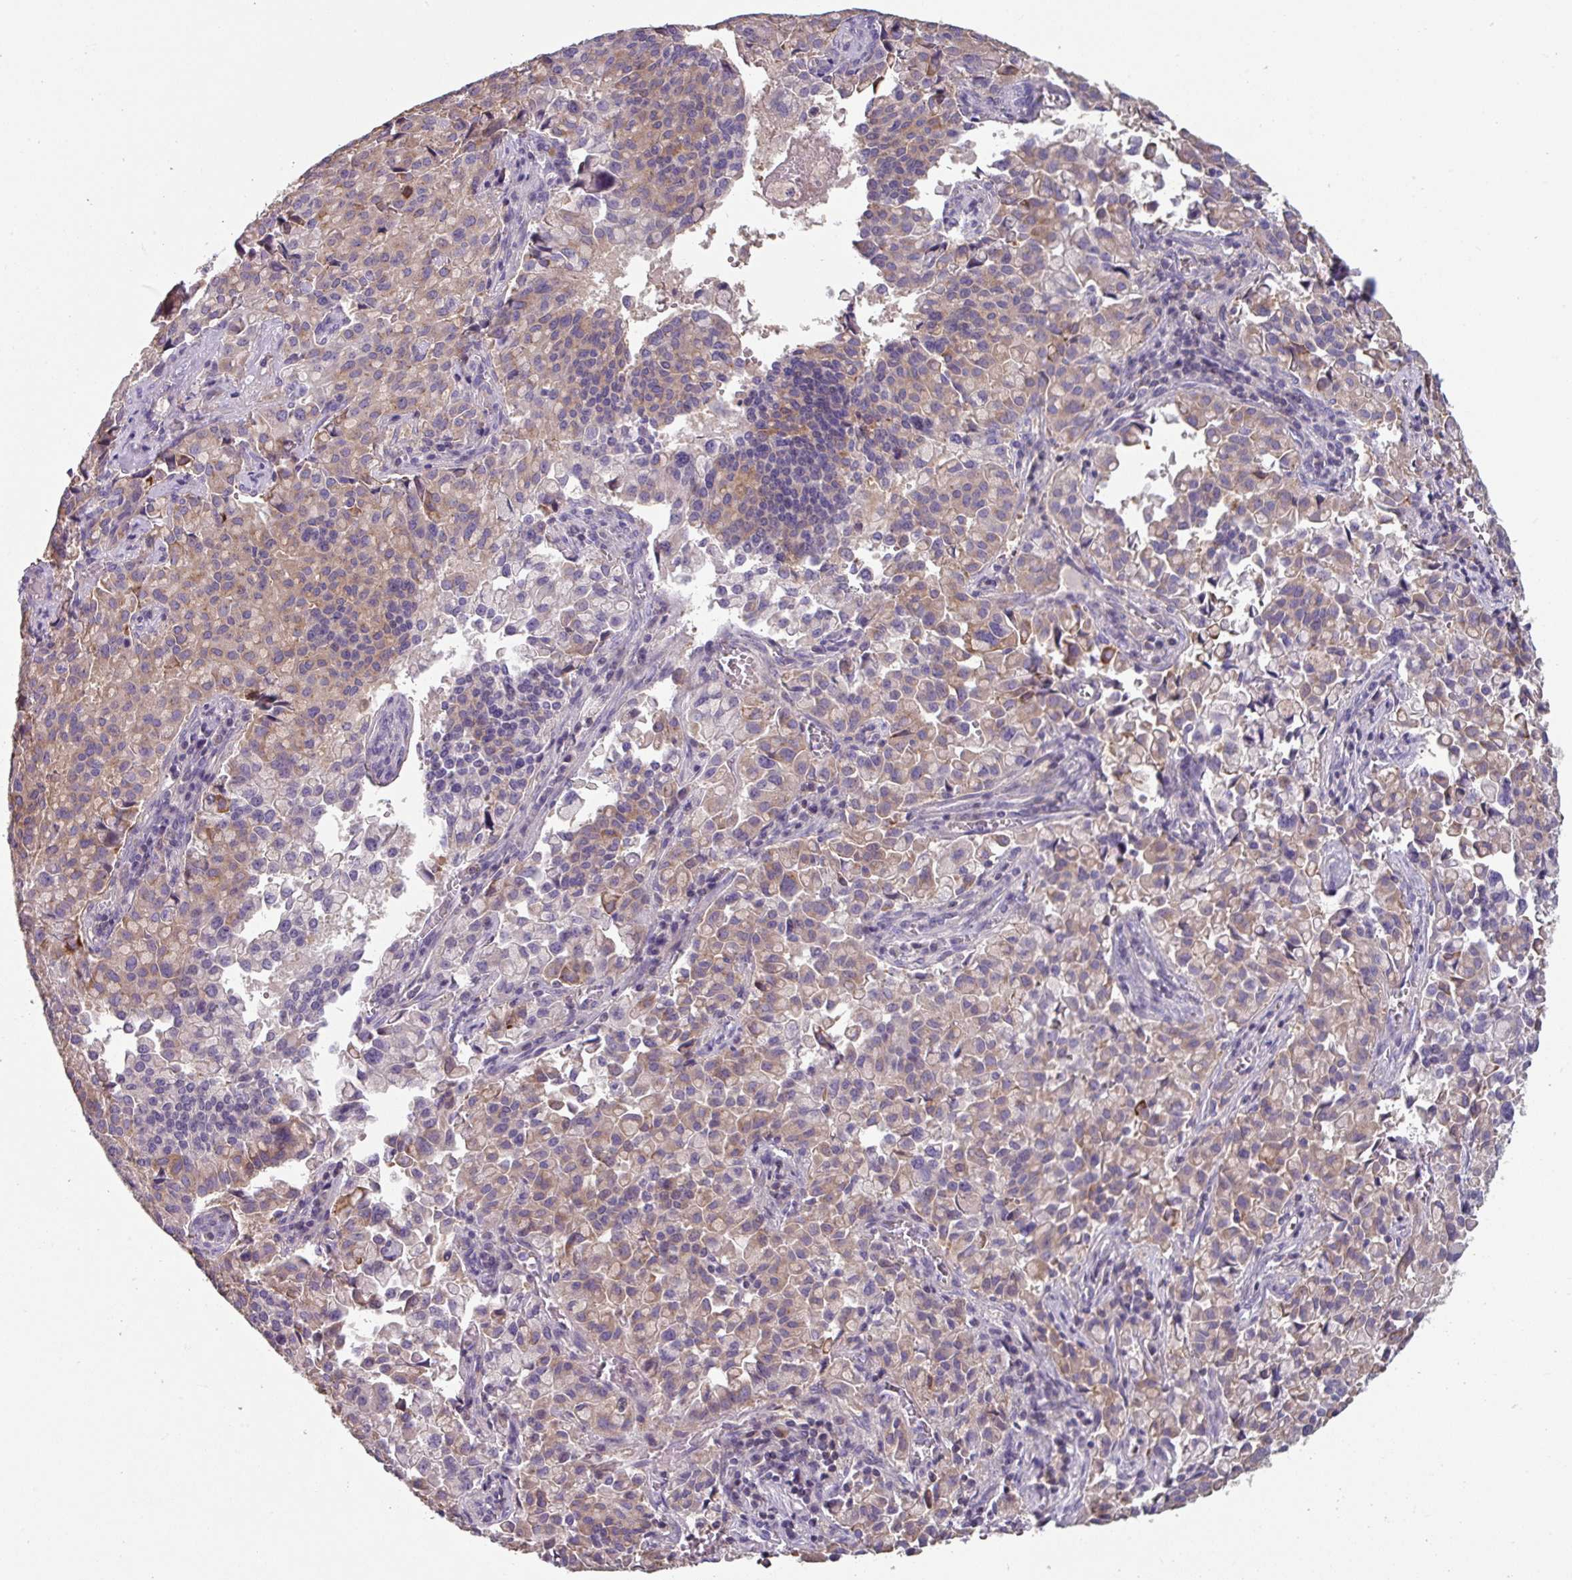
{"staining": {"intensity": "weak", "quantity": ">75%", "location": "cytoplasmic/membranous"}, "tissue": "pancreatic cancer", "cell_type": "Tumor cells", "image_type": "cancer", "snomed": [{"axis": "morphology", "description": "Adenocarcinoma, NOS"}, {"axis": "topography", "description": "Pancreas"}], "caption": "Pancreatic adenocarcinoma stained for a protein shows weak cytoplasmic/membranous positivity in tumor cells.", "gene": "TMEM132A", "patient": {"sex": "male", "age": 65}}